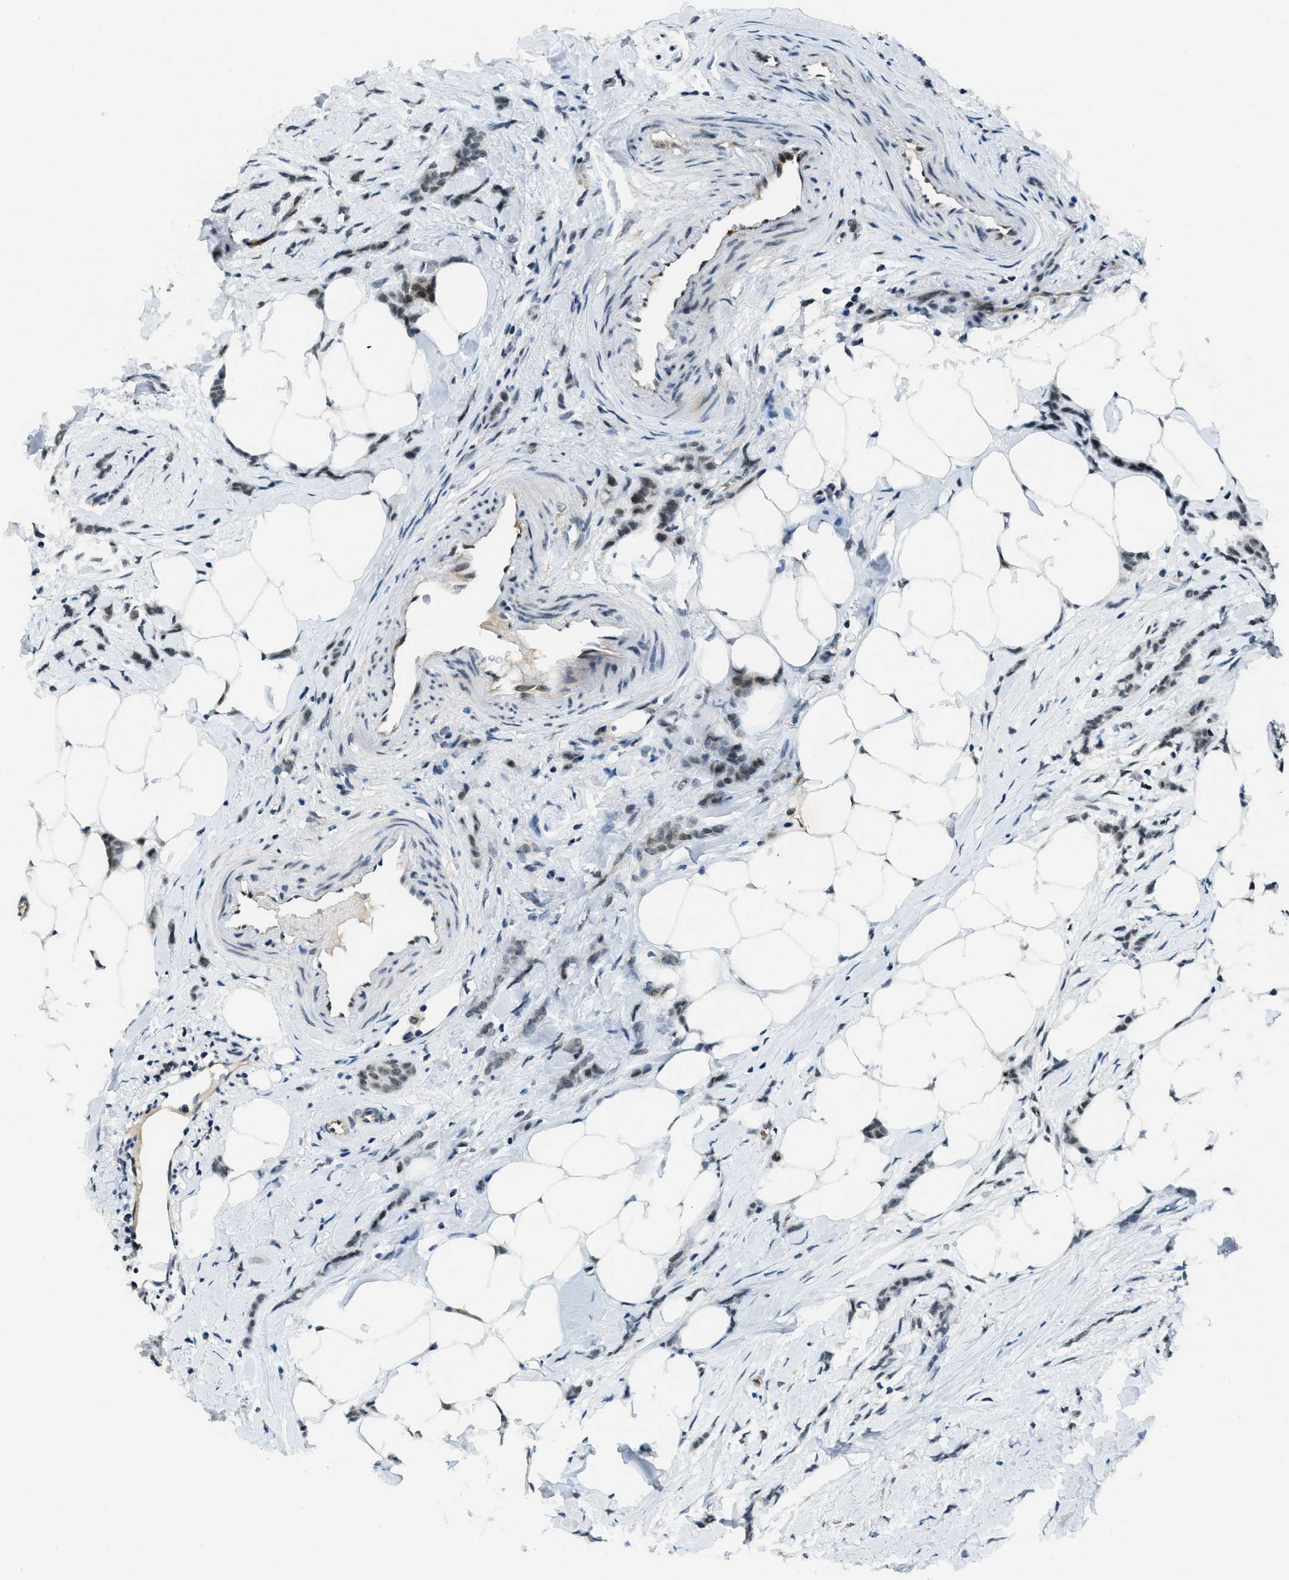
{"staining": {"intensity": "weak", "quantity": "25%-75%", "location": "nuclear"}, "tissue": "breast cancer", "cell_type": "Tumor cells", "image_type": "cancer", "snomed": [{"axis": "morphology", "description": "Lobular carcinoma, in situ"}, {"axis": "morphology", "description": "Lobular carcinoma"}, {"axis": "topography", "description": "Breast"}], "caption": "A high-resolution photomicrograph shows immunohistochemistry staining of lobular carcinoma in situ (breast), which reveals weak nuclear staining in approximately 25%-75% of tumor cells.", "gene": "KLF6", "patient": {"sex": "female", "age": 41}}